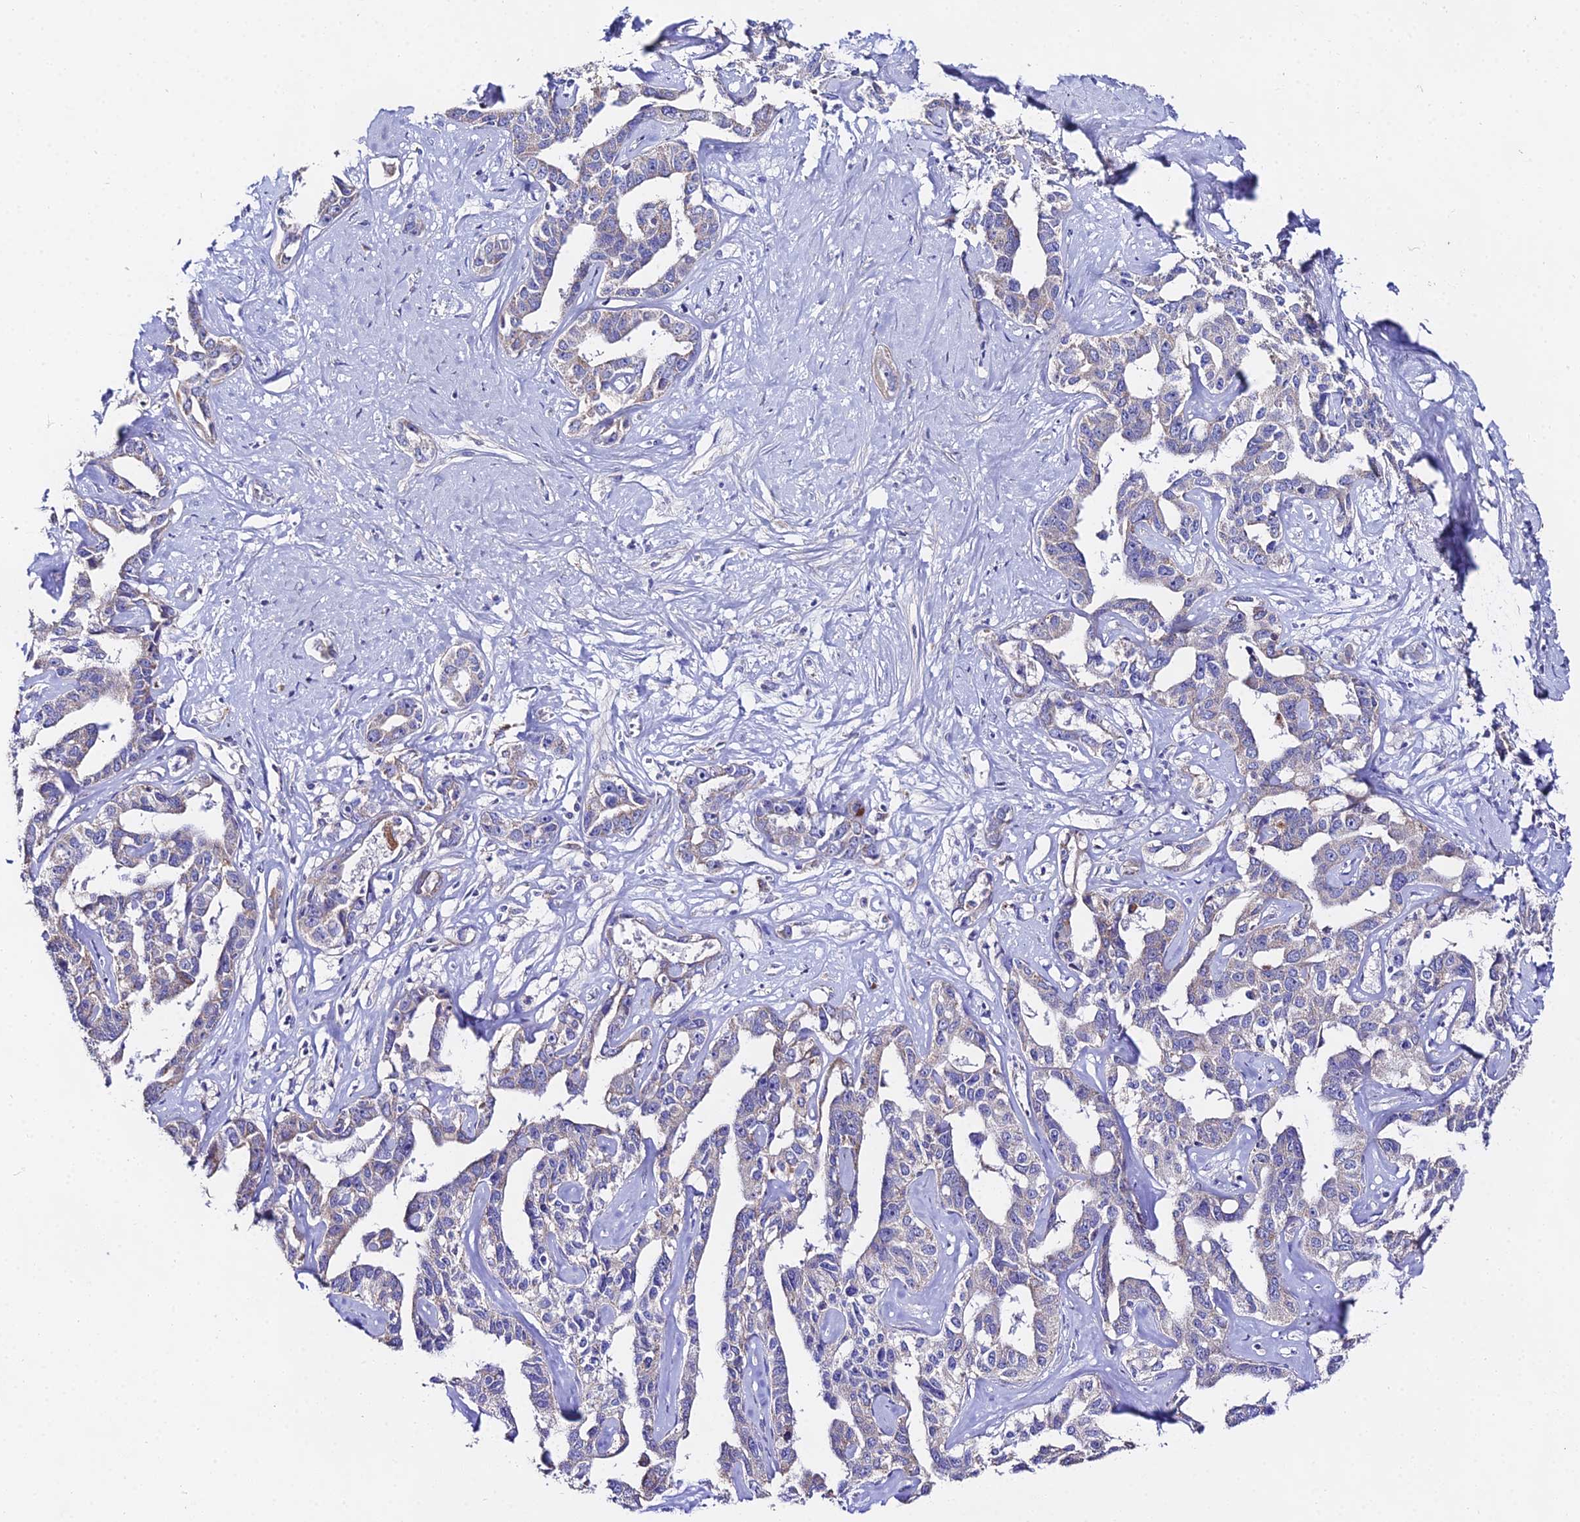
{"staining": {"intensity": "negative", "quantity": "none", "location": "none"}, "tissue": "liver cancer", "cell_type": "Tumor cells", "image_type": "cancer", "snomed": [{"axis": "morphology", "description": "Cholangiocarcinoma"}, {"axis": "topography", "description": "Liver"}], "caption": "Immunohistochemical staining of human liver cancer exhibits no significant expression in tumor cells.", "gene": "PPP2R2C", "patient": {"sex": "male", "age": 59}}